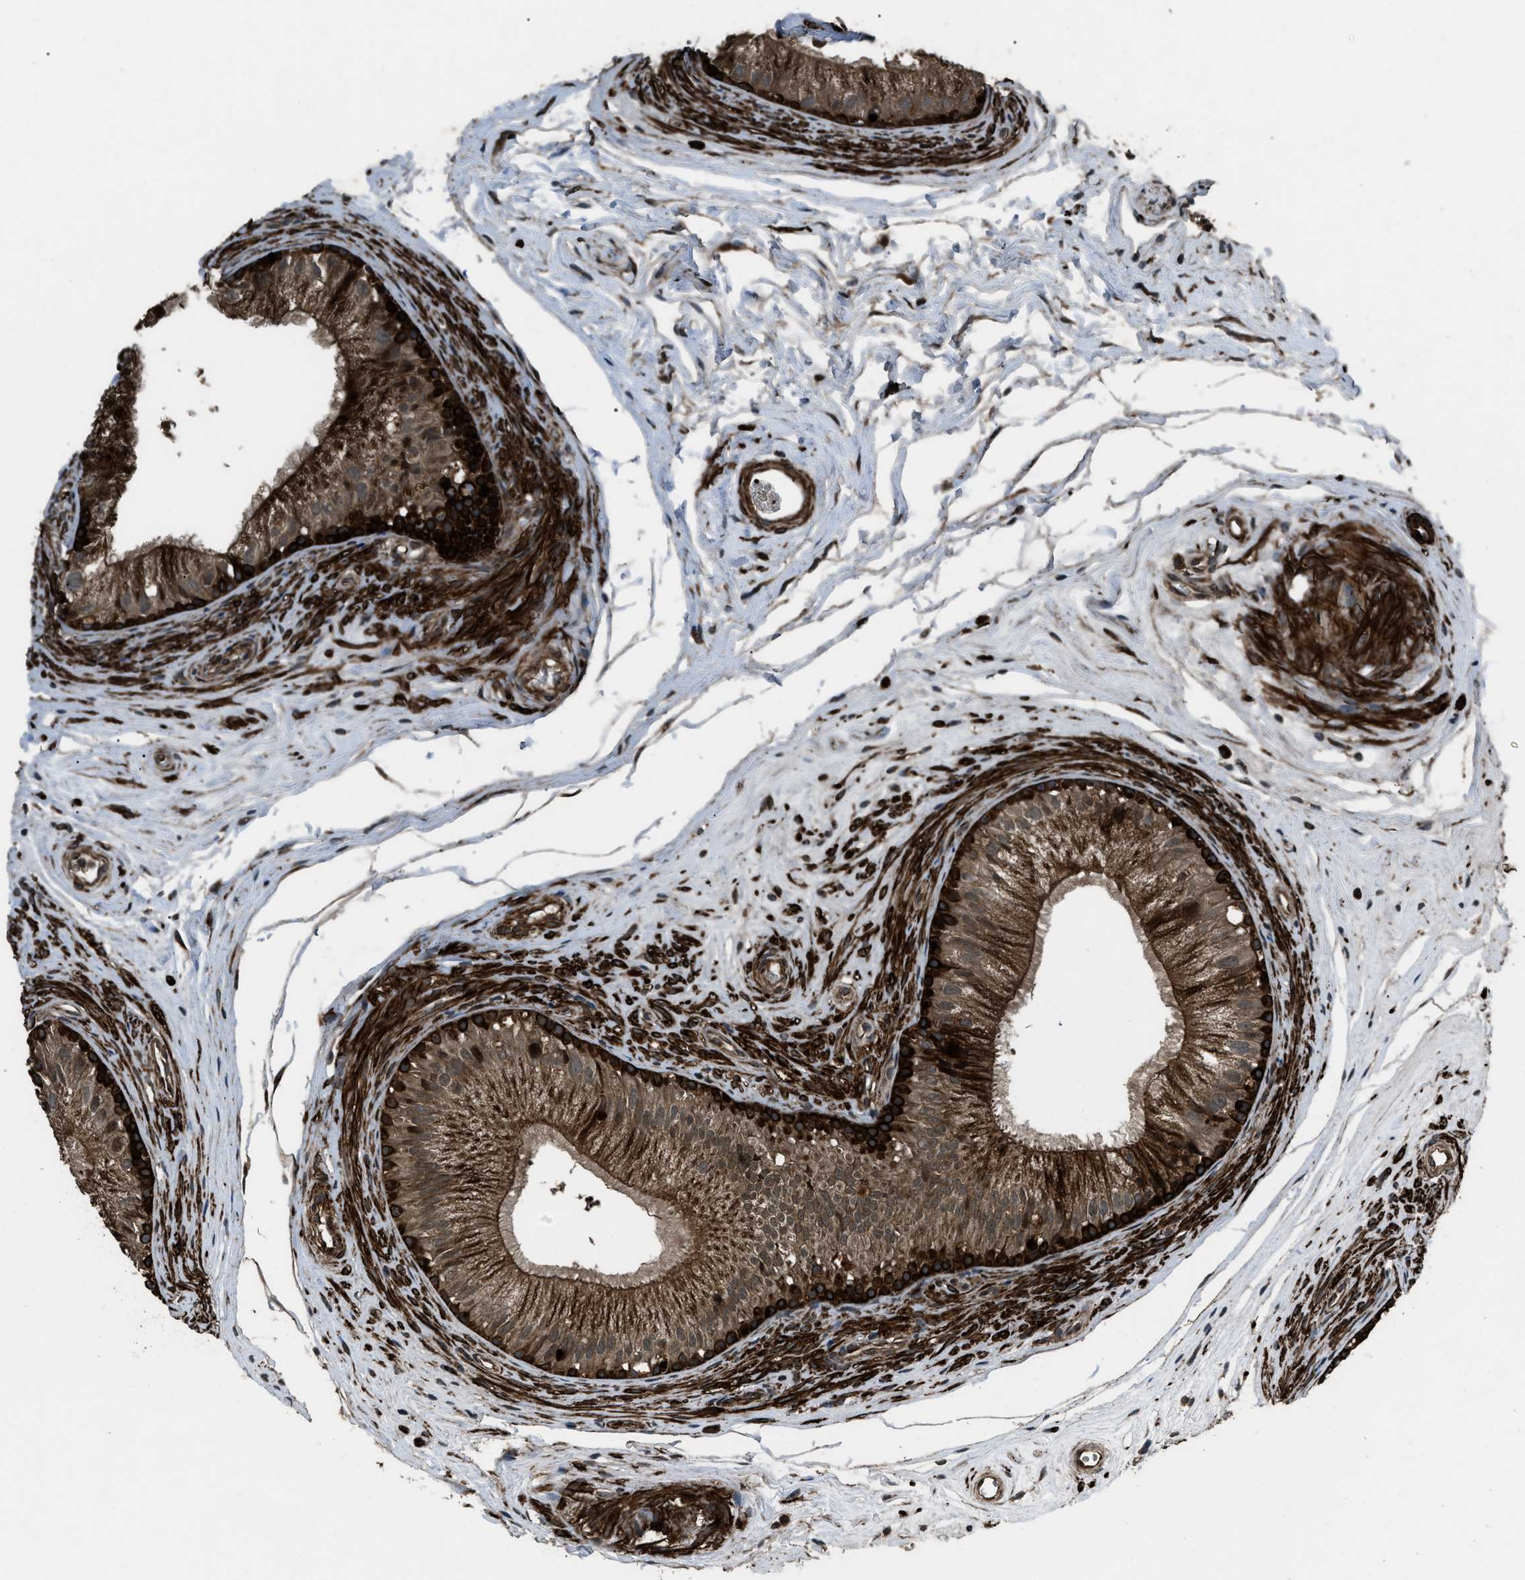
{"staining": {"intensity": "strong", "quantity": ">75%", "location": "cytoplasmic/membranous"}, "tissue": "epididymis", "cell_type": "Glandular cells", "image_type": "normal", "snomed": [{"axis": "morphology", "description": "Normal tissue, NOS"}, {"axis": "topography", "description": "Epididymis"}], "caption": "Human epididymis stained for a protein (brown) reveals strong cytoplasmic/membranous positive positivity in about >75% of glandular cells.", "gene": "IRAK4", "patient": {"sex": "male", "age": 56}}